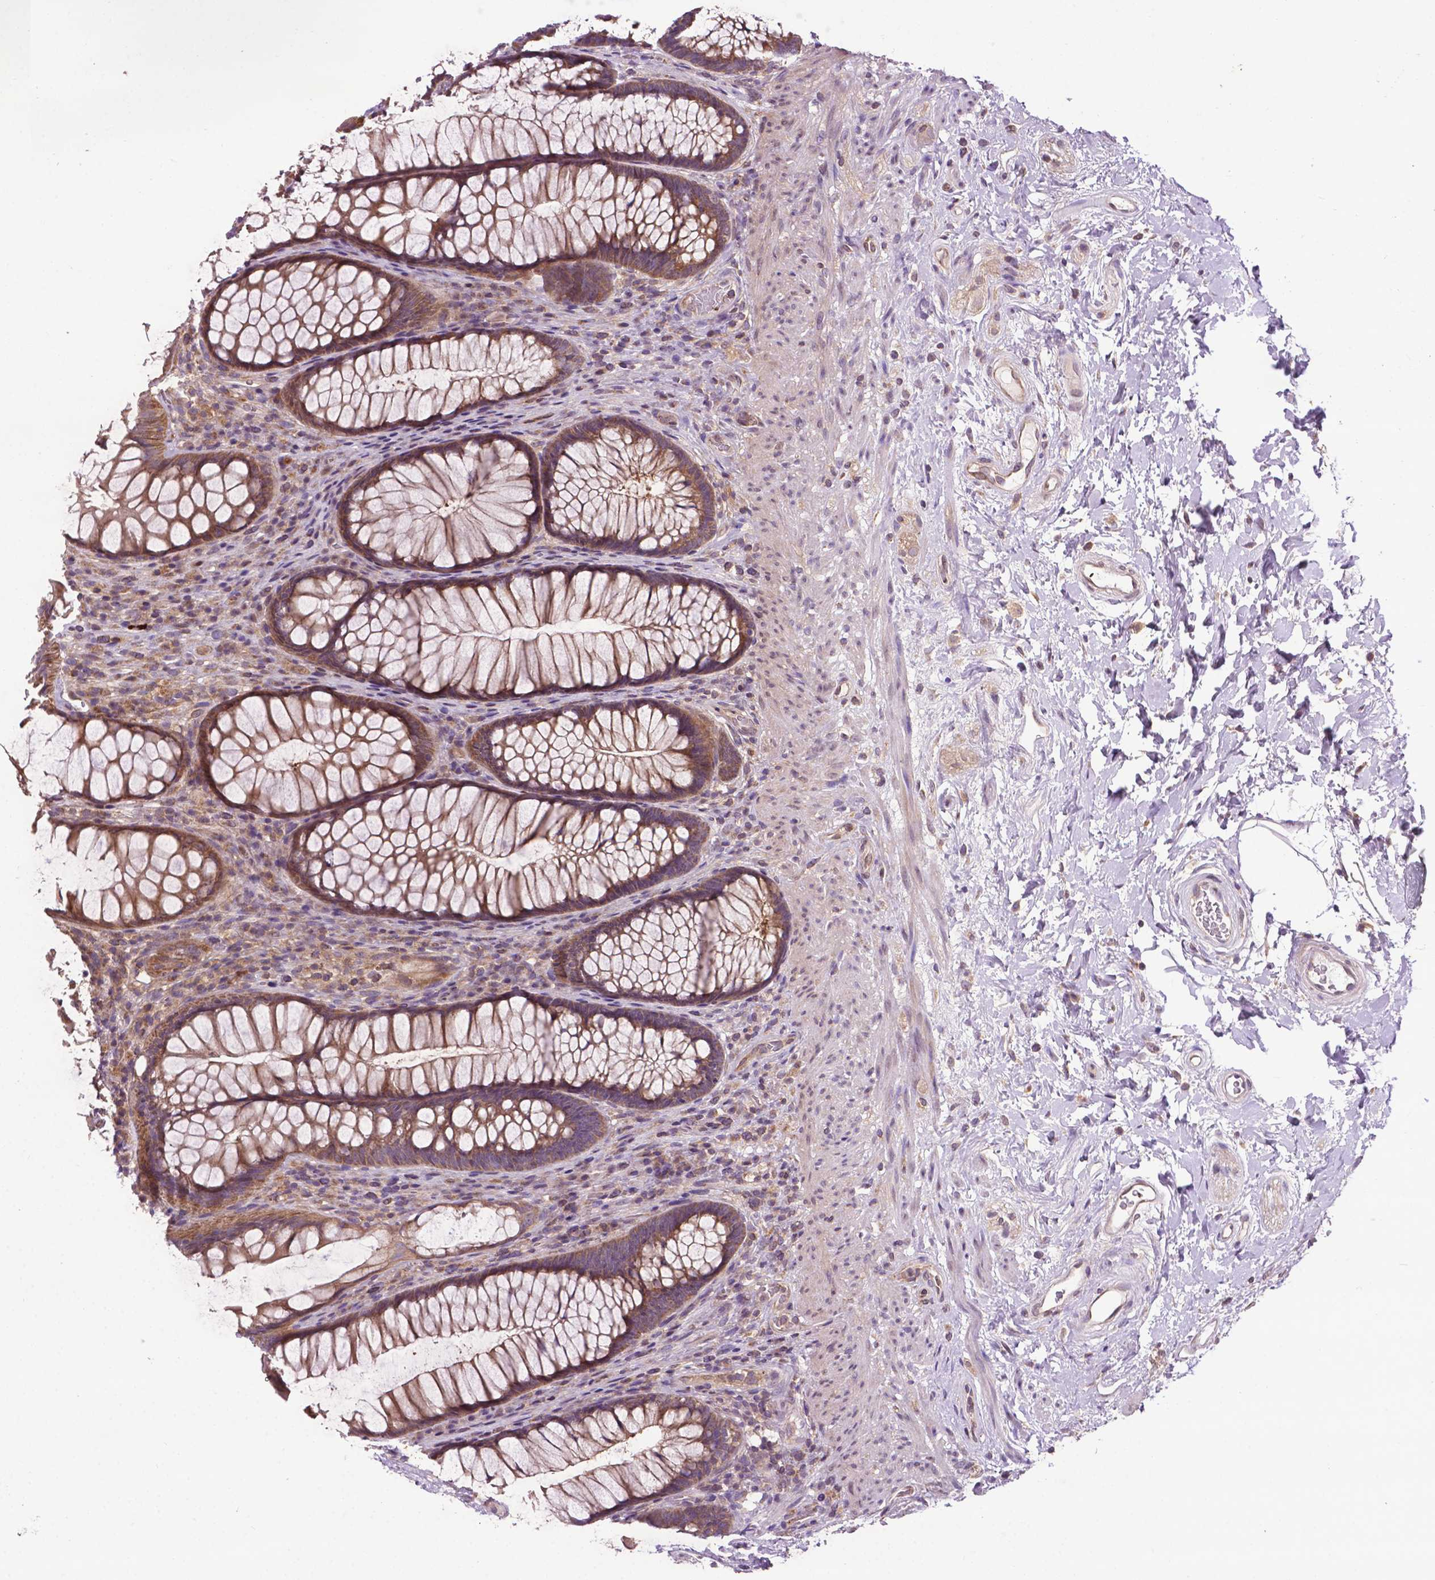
{"staining": {"intensity": "moderate", "quantity": ">75%", "location": "cytoplasmic/membranous"}, "tissue": "rectum", "cell_type": "Glandular cells", "image_type": "normal", "snomed": [{"axis": "morphology", "description": "Normal tissue, NOS"}, {"axis": "topography", "description": "Smooth muscle"}, {"axis": "topography", "description": "Rectum"}], "caption": "IHC image of normal rectum: rectum stained using IHC shows medium levels of moderate protein expression localized specifically in the cytoplasmic/membranous of glandular cells, appearing as a cytoplasmic/membranous brown color.", "gene": "SPNS2", "patient": {"sex": "male", "age": 53}}